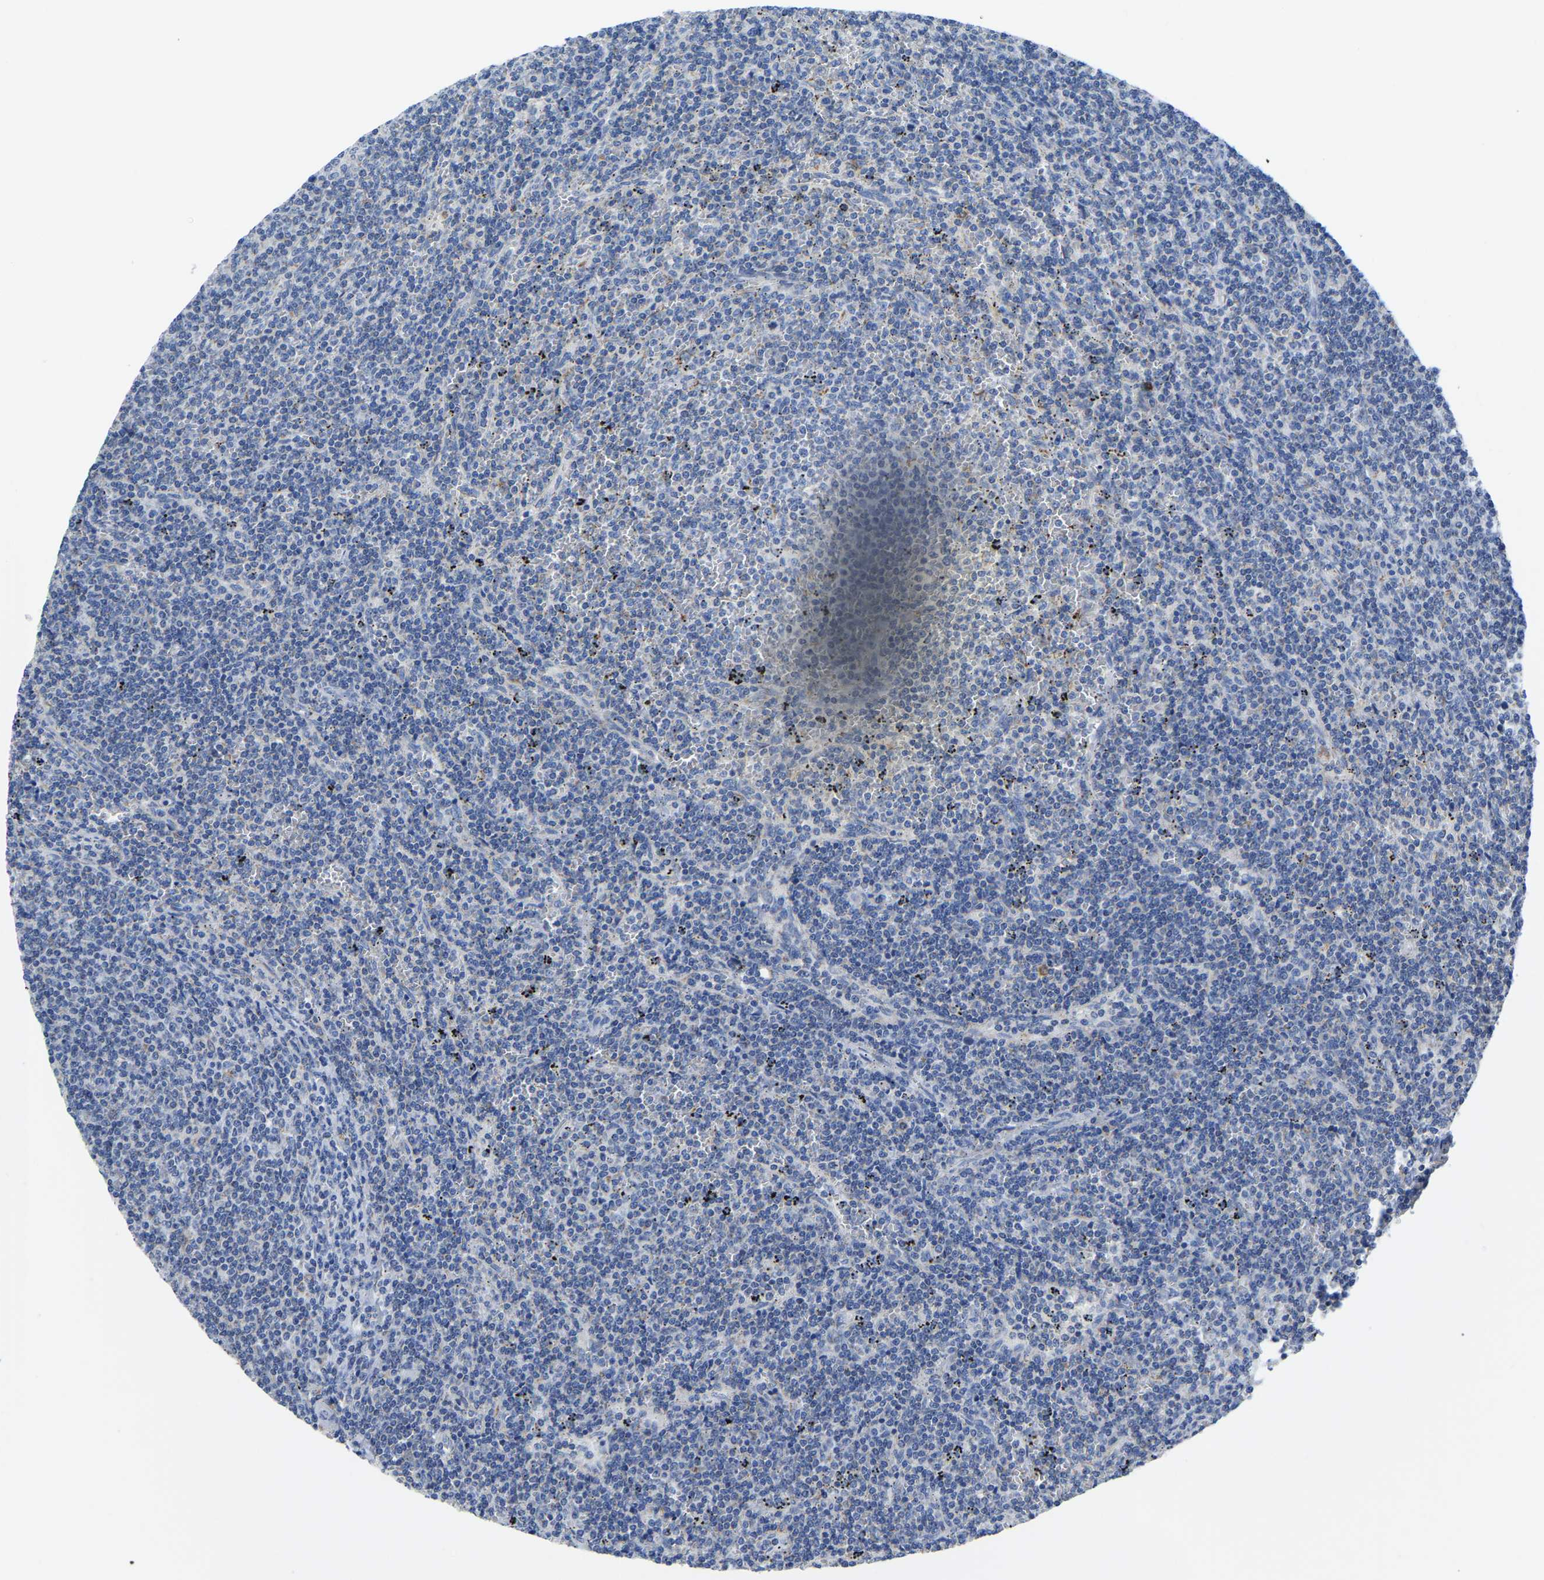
{"staining": {"intensity": "negative", "quantity": "none", "location": "none"}, "tissue": "lymphoma", "cell_type": "Tumor cells", "image_type": "cancer", "snomed": [{"axis": "morphology", "description": "Malignant lymphoma, non-Hodgkin's type, Low grade"}, {"axis": "topography", "description": "Spleen"}], "caption": "This is an immunohistochemistry histopathology image of human low-grade malignant lymphoma, non-Hodgkin's type. There is no positivity in tumor cells.", "gene": "ETFA", "patient": {"sex": "female", "age": 50}}